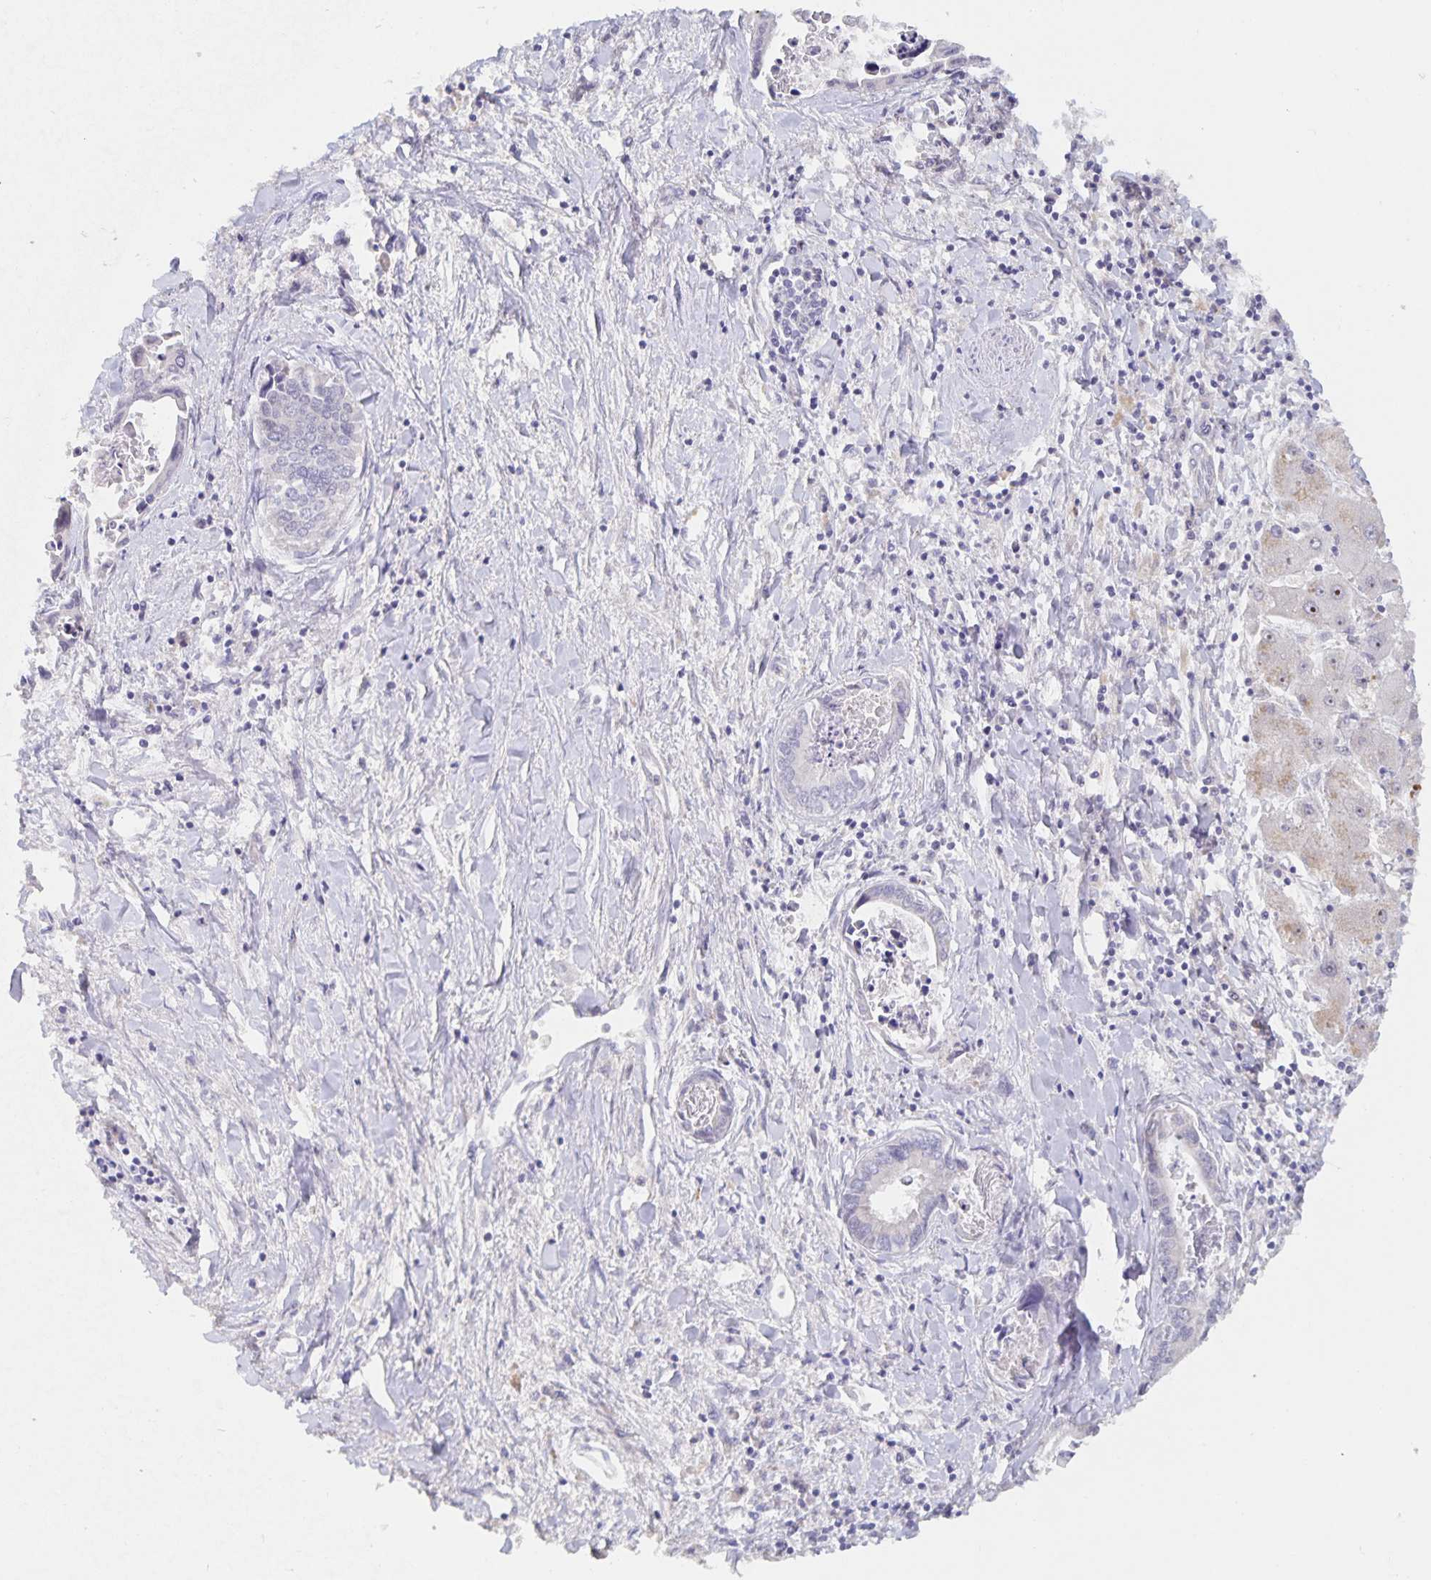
{"staining": {"intensity": "negative", "quantity": "none", "location": "none"}, "tissue": "liver cancer", "cell_type": "Tumor cells", "image_type": "cancer", "snomed": [{"axis": "morphology", "description": "Cholangiocarcinoma"}, {"axis": "topography", "description": "Liver"}], "caption": "Cholangiocarcinoma (liver) stained for a protein using immunohistochemistry (IHC) shows no expression tumor cells.", "gene": "CDC42BPG", "patient": {"sex": "male", "age": 66}}